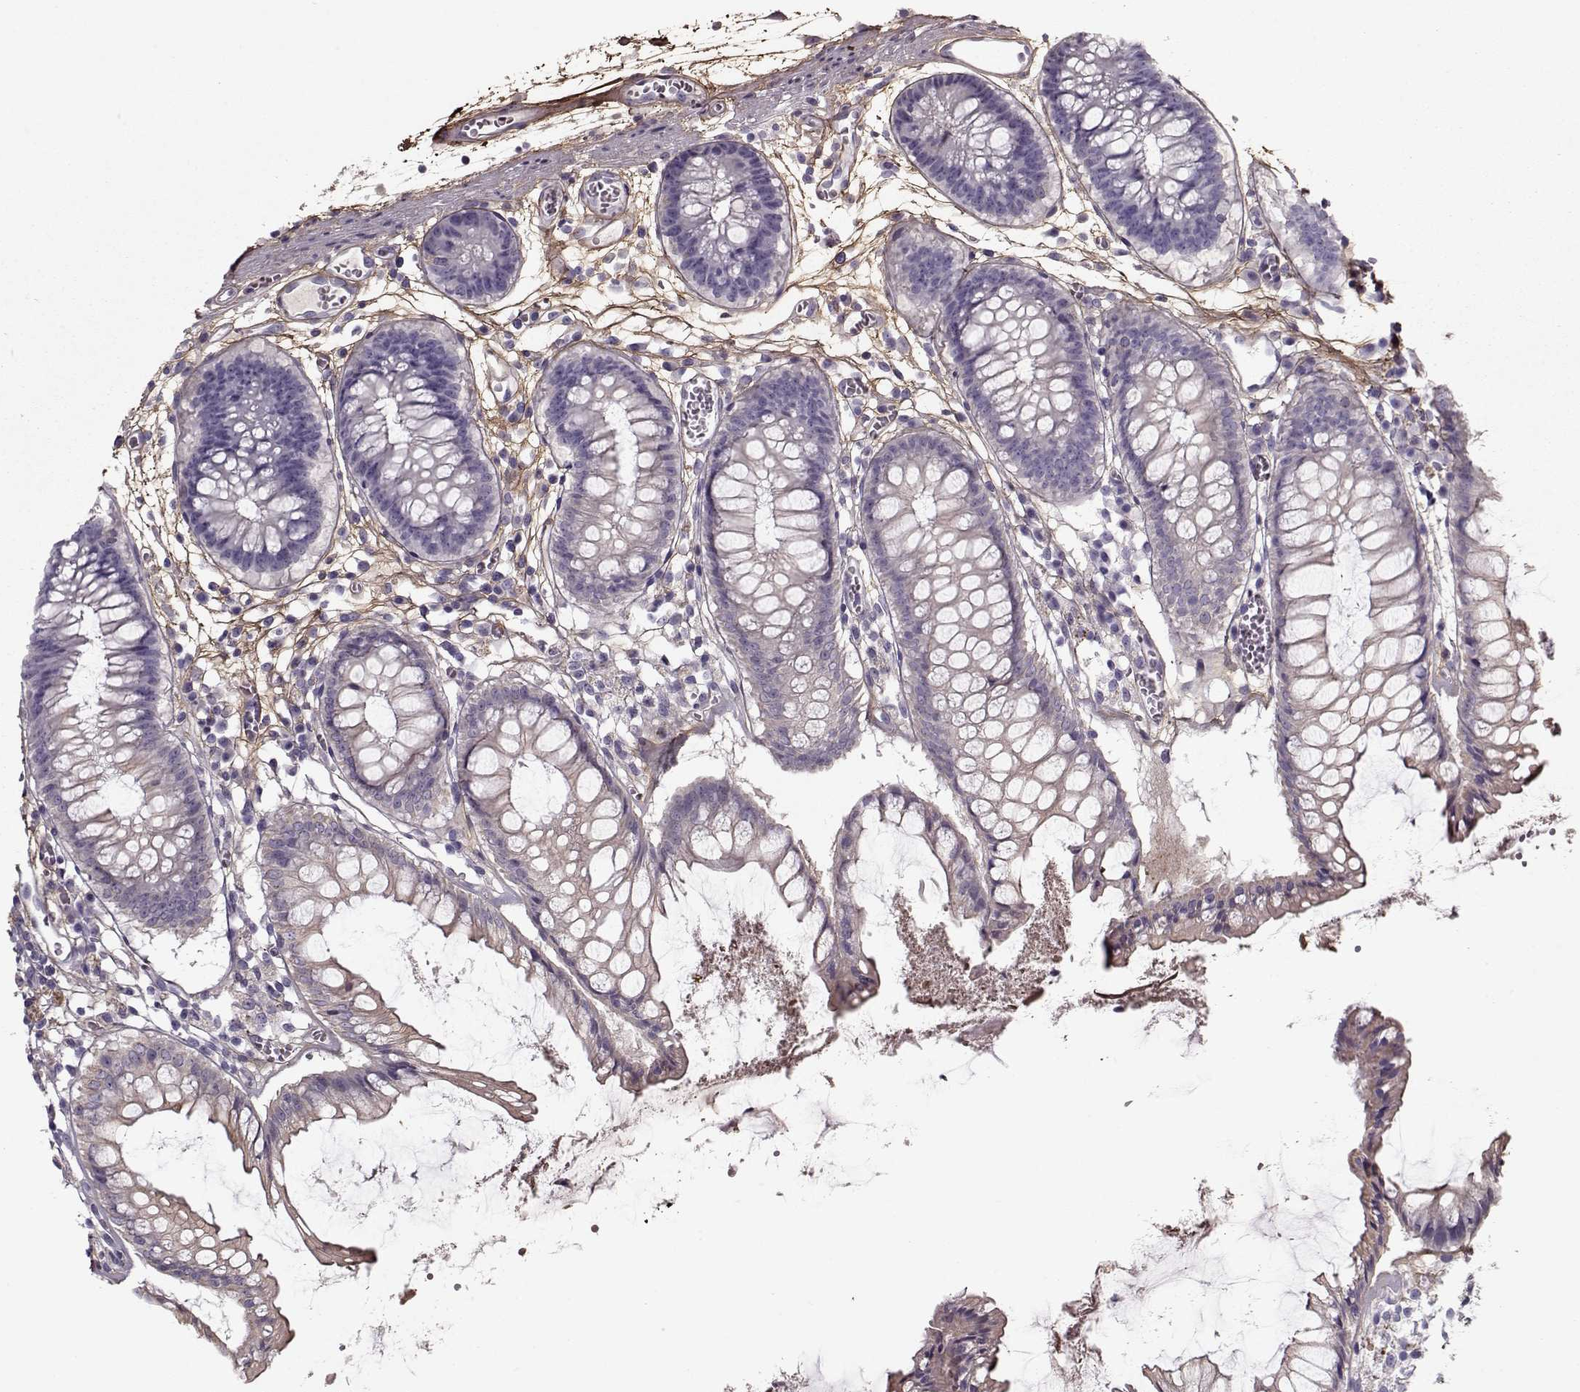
{"staining": {"intensity": "negative", "quantity": "none", "location": "none"}, "tissue": "colon", "cell_type": "Endothelial cells", "image_type": "normal", "snomed": [{"axis": "morphology", "description": "Normal tissue, NOS"}, {"axis": "morphology", "description": "Adenocarcinoma, NOS"}, {"axis": "topography", "description": "Colon"}], "caption": "IHC image of unremarkable colon stained for a protein (brown), which displays no staining in endothelial cells.", "gene": "LUM", "patient": {"sex": "male", "age": 65}}